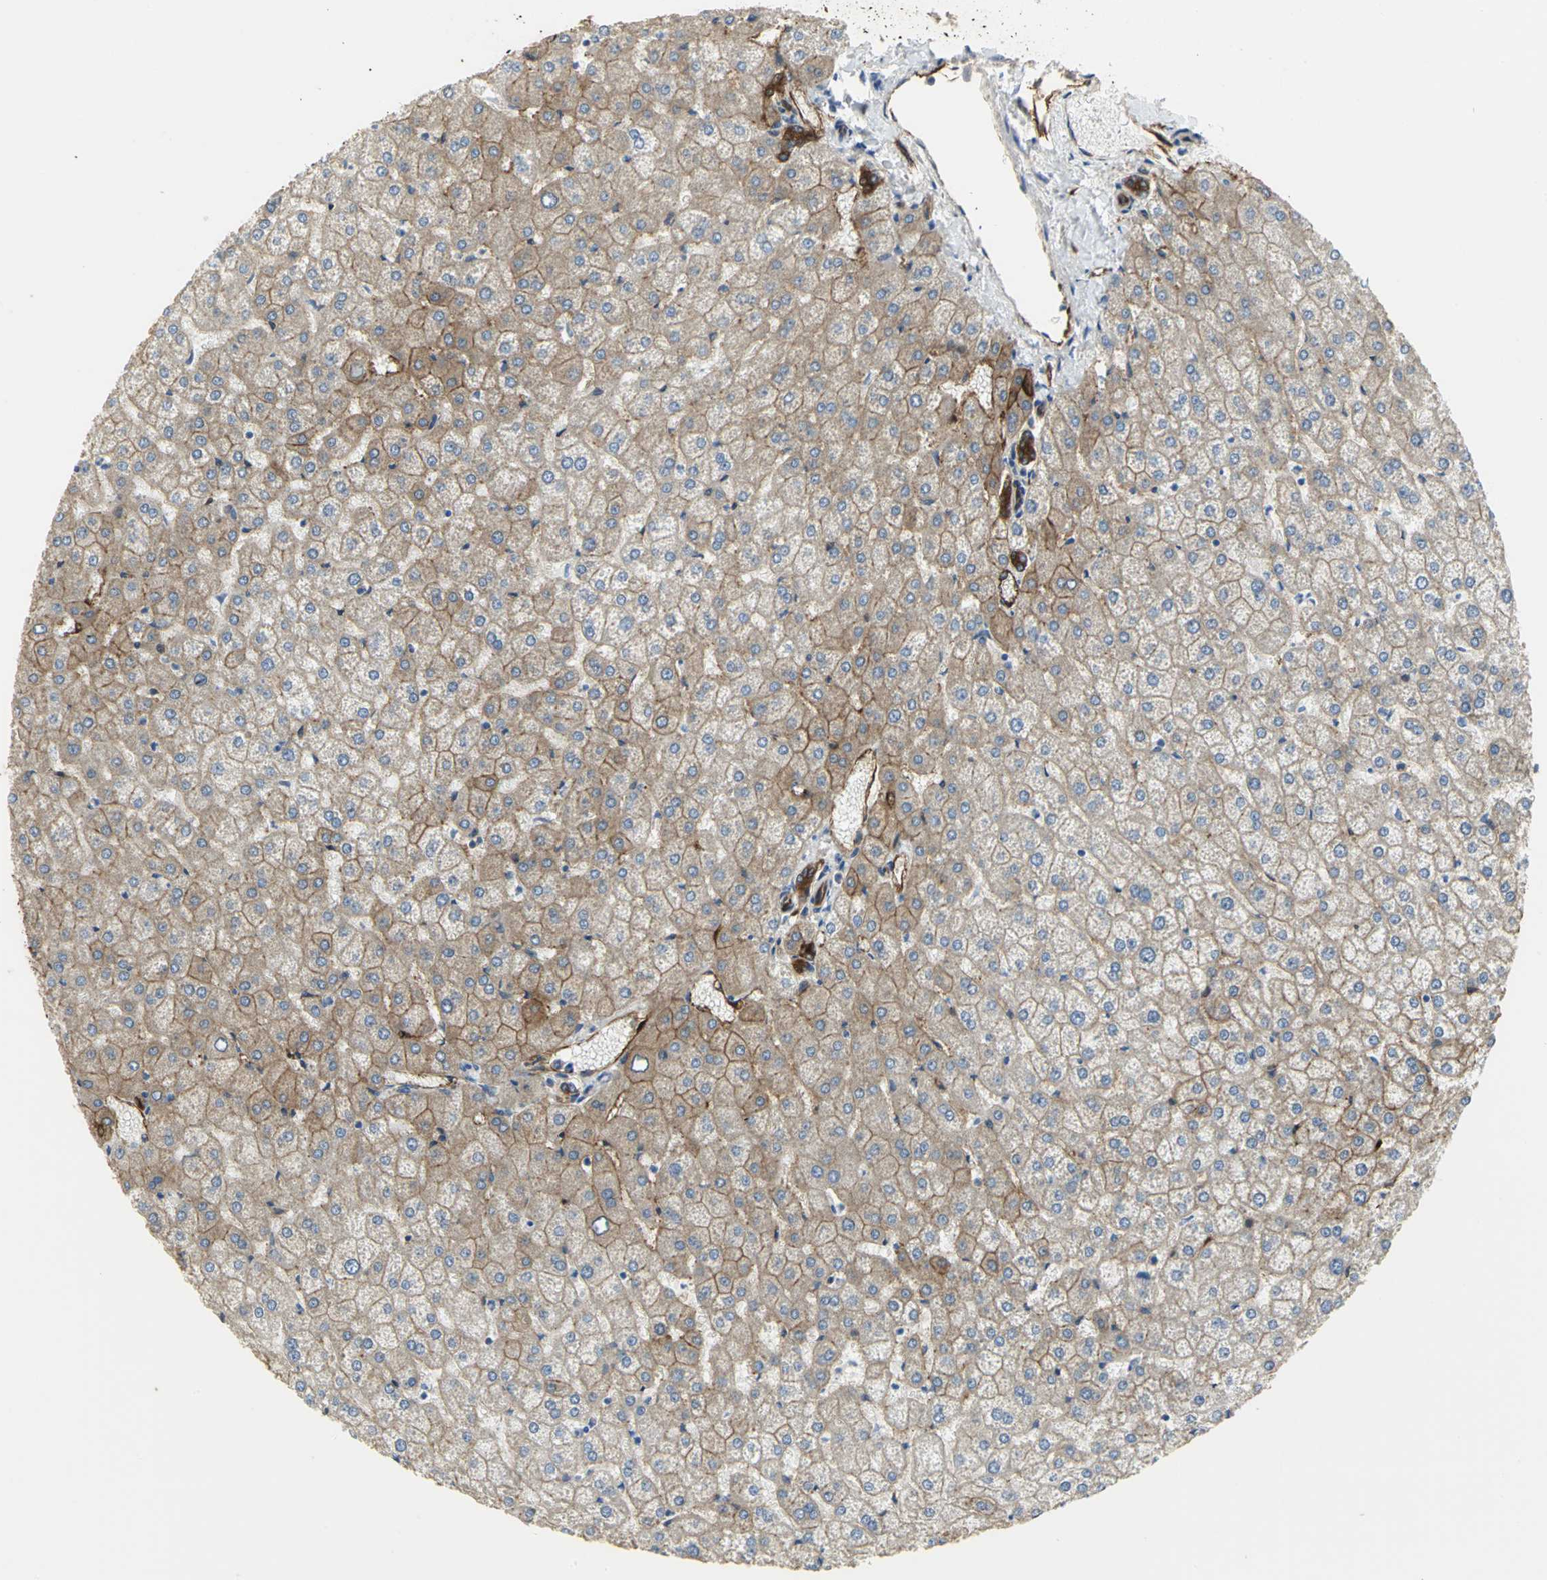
{"staining": {"intensity": "strong", "quantity": ">75%", "location": "cytoplasmic/membranous"}, "tissue": "liver", "cell_type": "Cholangiocytes", "image_type": "normal", "snomed": [{"axis": "morphology", "description": "Normal tissue, NOS"}, {"axis": "topography", "description": "Liver"}], "caption": "Protein expression analysis of unremarkable human liver reveals strong cytoplasmic/membranous expression in about >75% of cholangiocytes. Immunohistochemistry stains the protein in brown and the nuclei are stained blue.", "gene": "FLNB", "patient": {"sex": "female", "age": 32}}